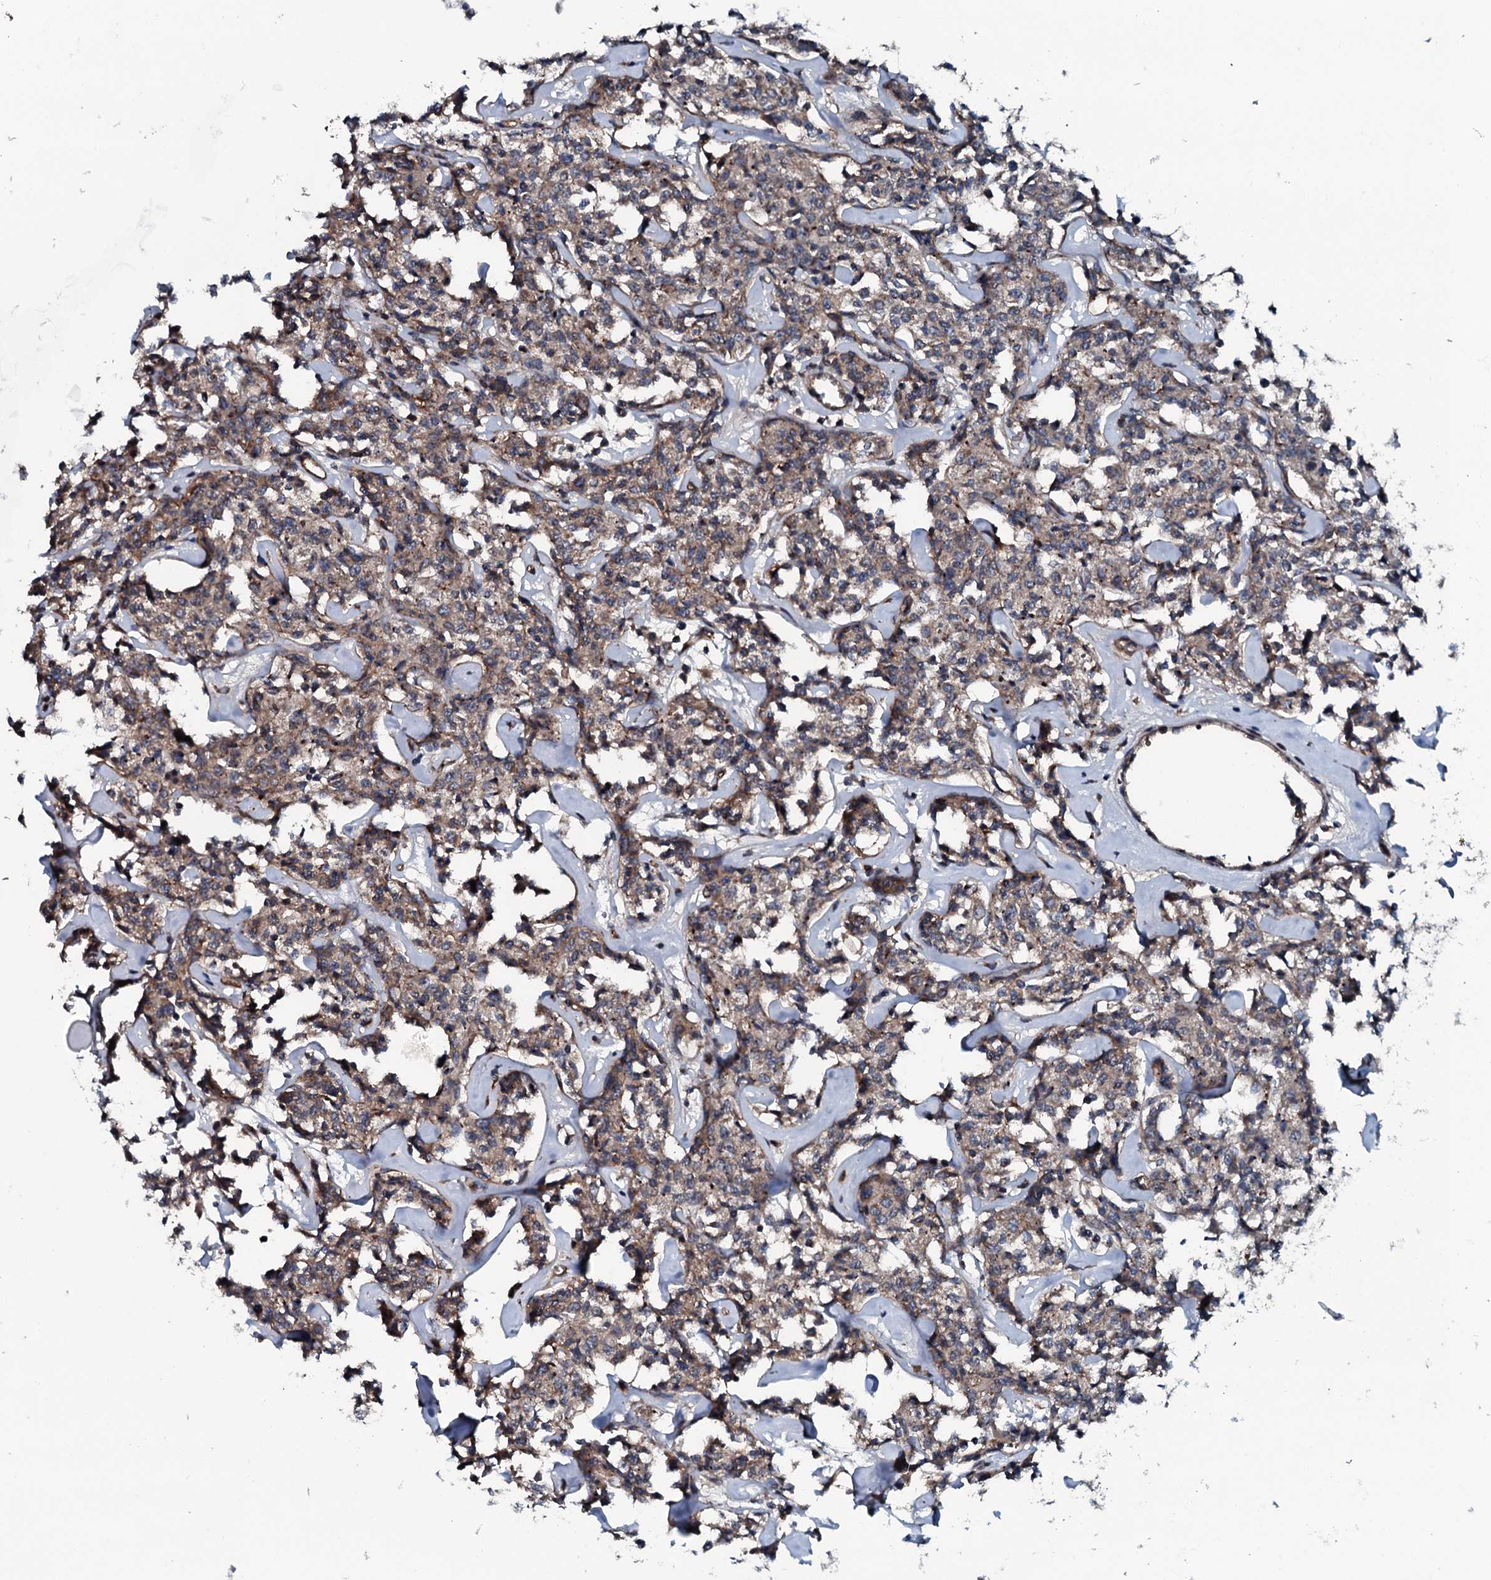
{"staining": {"intensity": "weak", "quantity": ">75%", "location": "cytoplasmic/membranous"}, "tissue": "lymphoma", "cell_type": "Tumor cells", "image_type": "cancer", "snomed": [{"axis": "morphology", "description": "Malignant lymphoma, non-Hodgkin's type, Low grade"}, {"axis": "topography", "description": "Small intestine"}], "caption": "Weak cytoplasmic/membranous protein expression is present in approximately >75% of tumor cells in lymphoma. (DAB (3,3'-diaminobenzidine) = brown stain, brightfield microscopy at high magnification).", "gene": "TRIM7", "patient": {"sex": "female", "age": 59}}